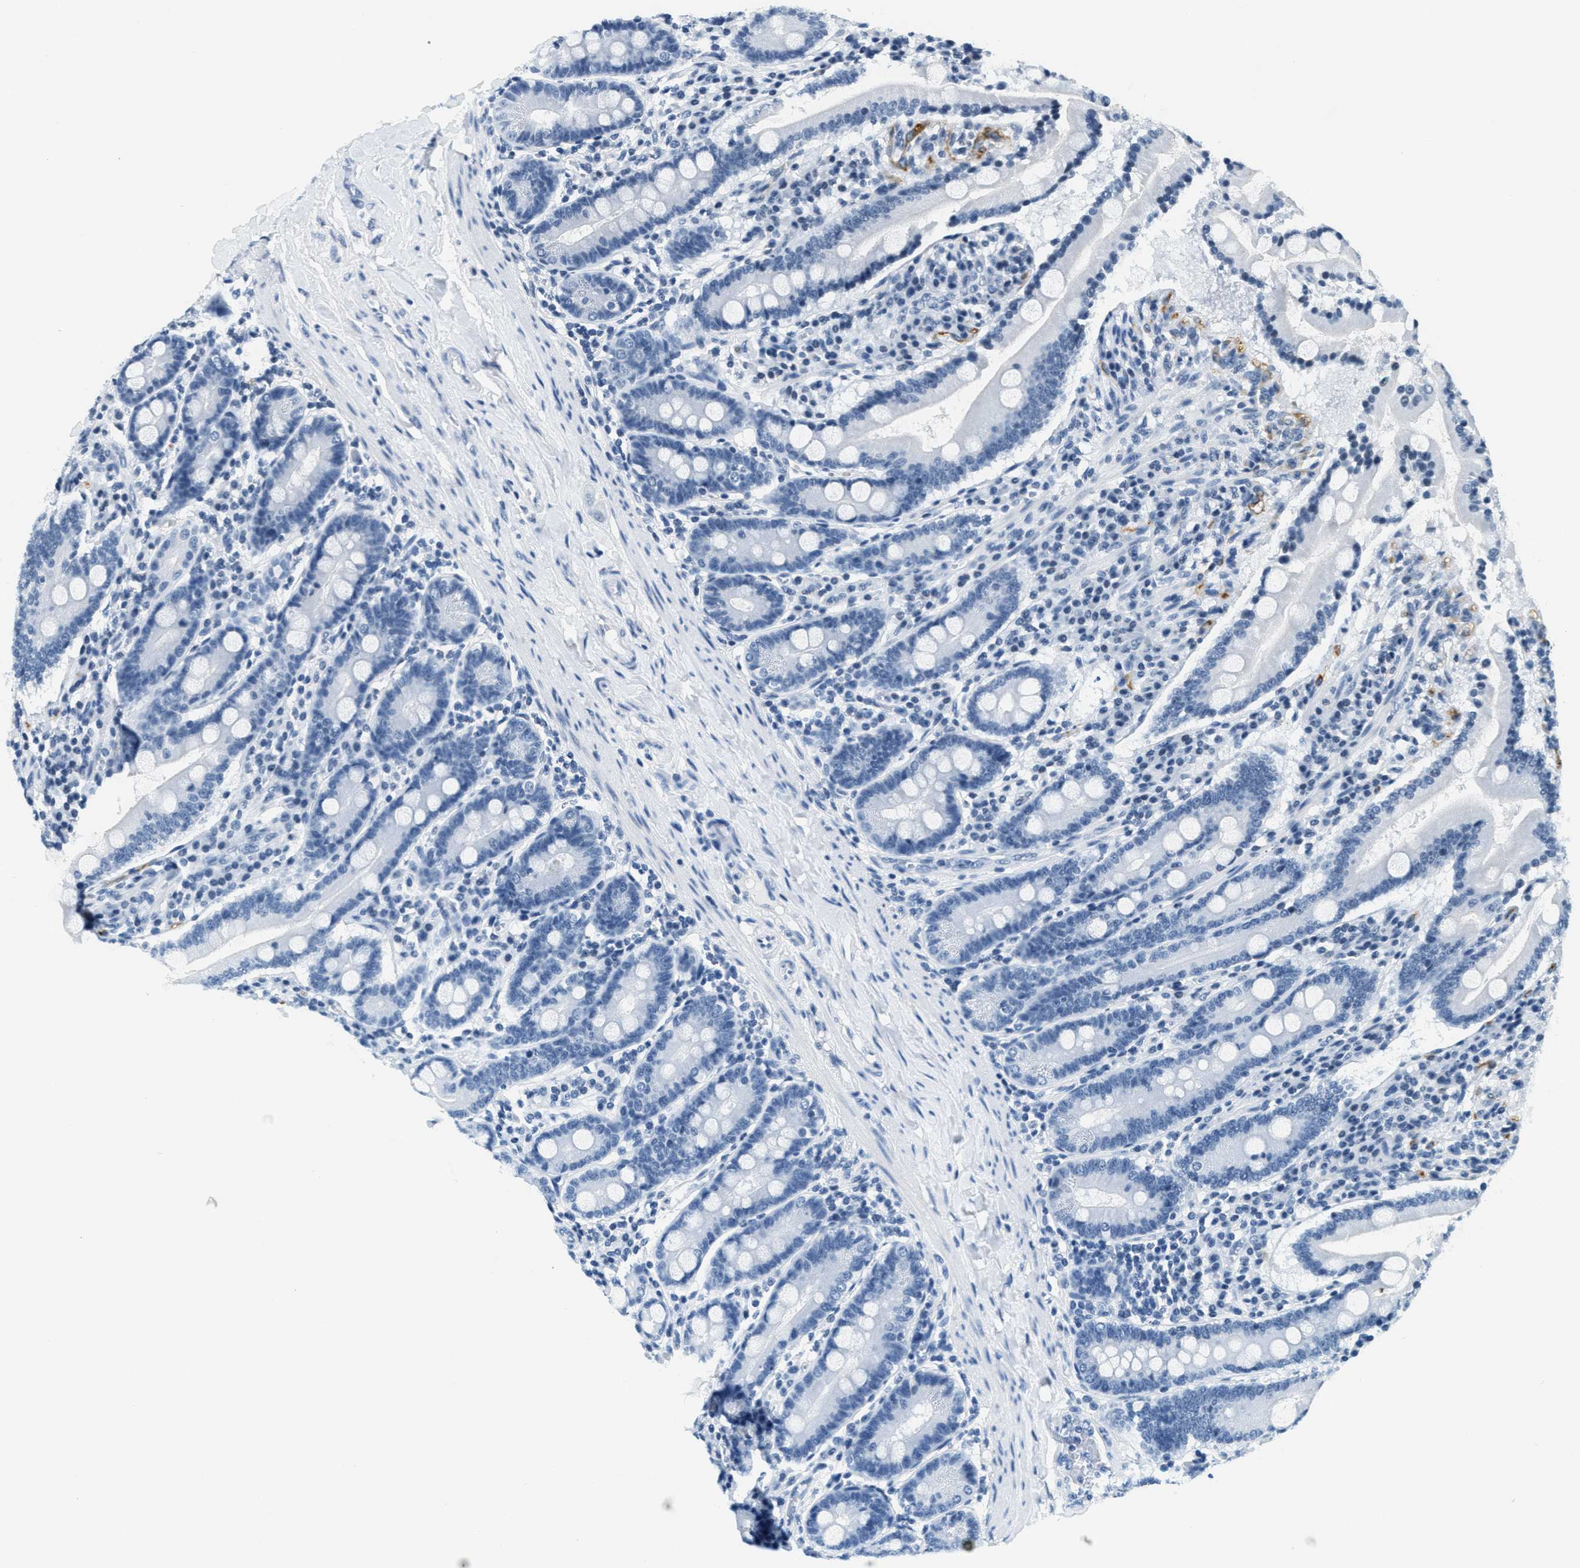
{"staining": {"intensity": "negative", "quantity": "none", "location": "none"}, "tissue": "duodenum", "cell_type": "Glandular cells", "image_type": "normal", "snomed": [{"axis": "morphology", "description": "Normal tissue, NOS"}, {"axis": "topography", "description": "Duodenum"}], "caption": "A histopathology image of human duodenum is negative for staining in glandular cells. (Brightfield microscopy of DAB (3,3'-diaminobenzidine) IHC at high magnification).", "gene": "CA4", "patient": {"sex": "male", "age": 50}}